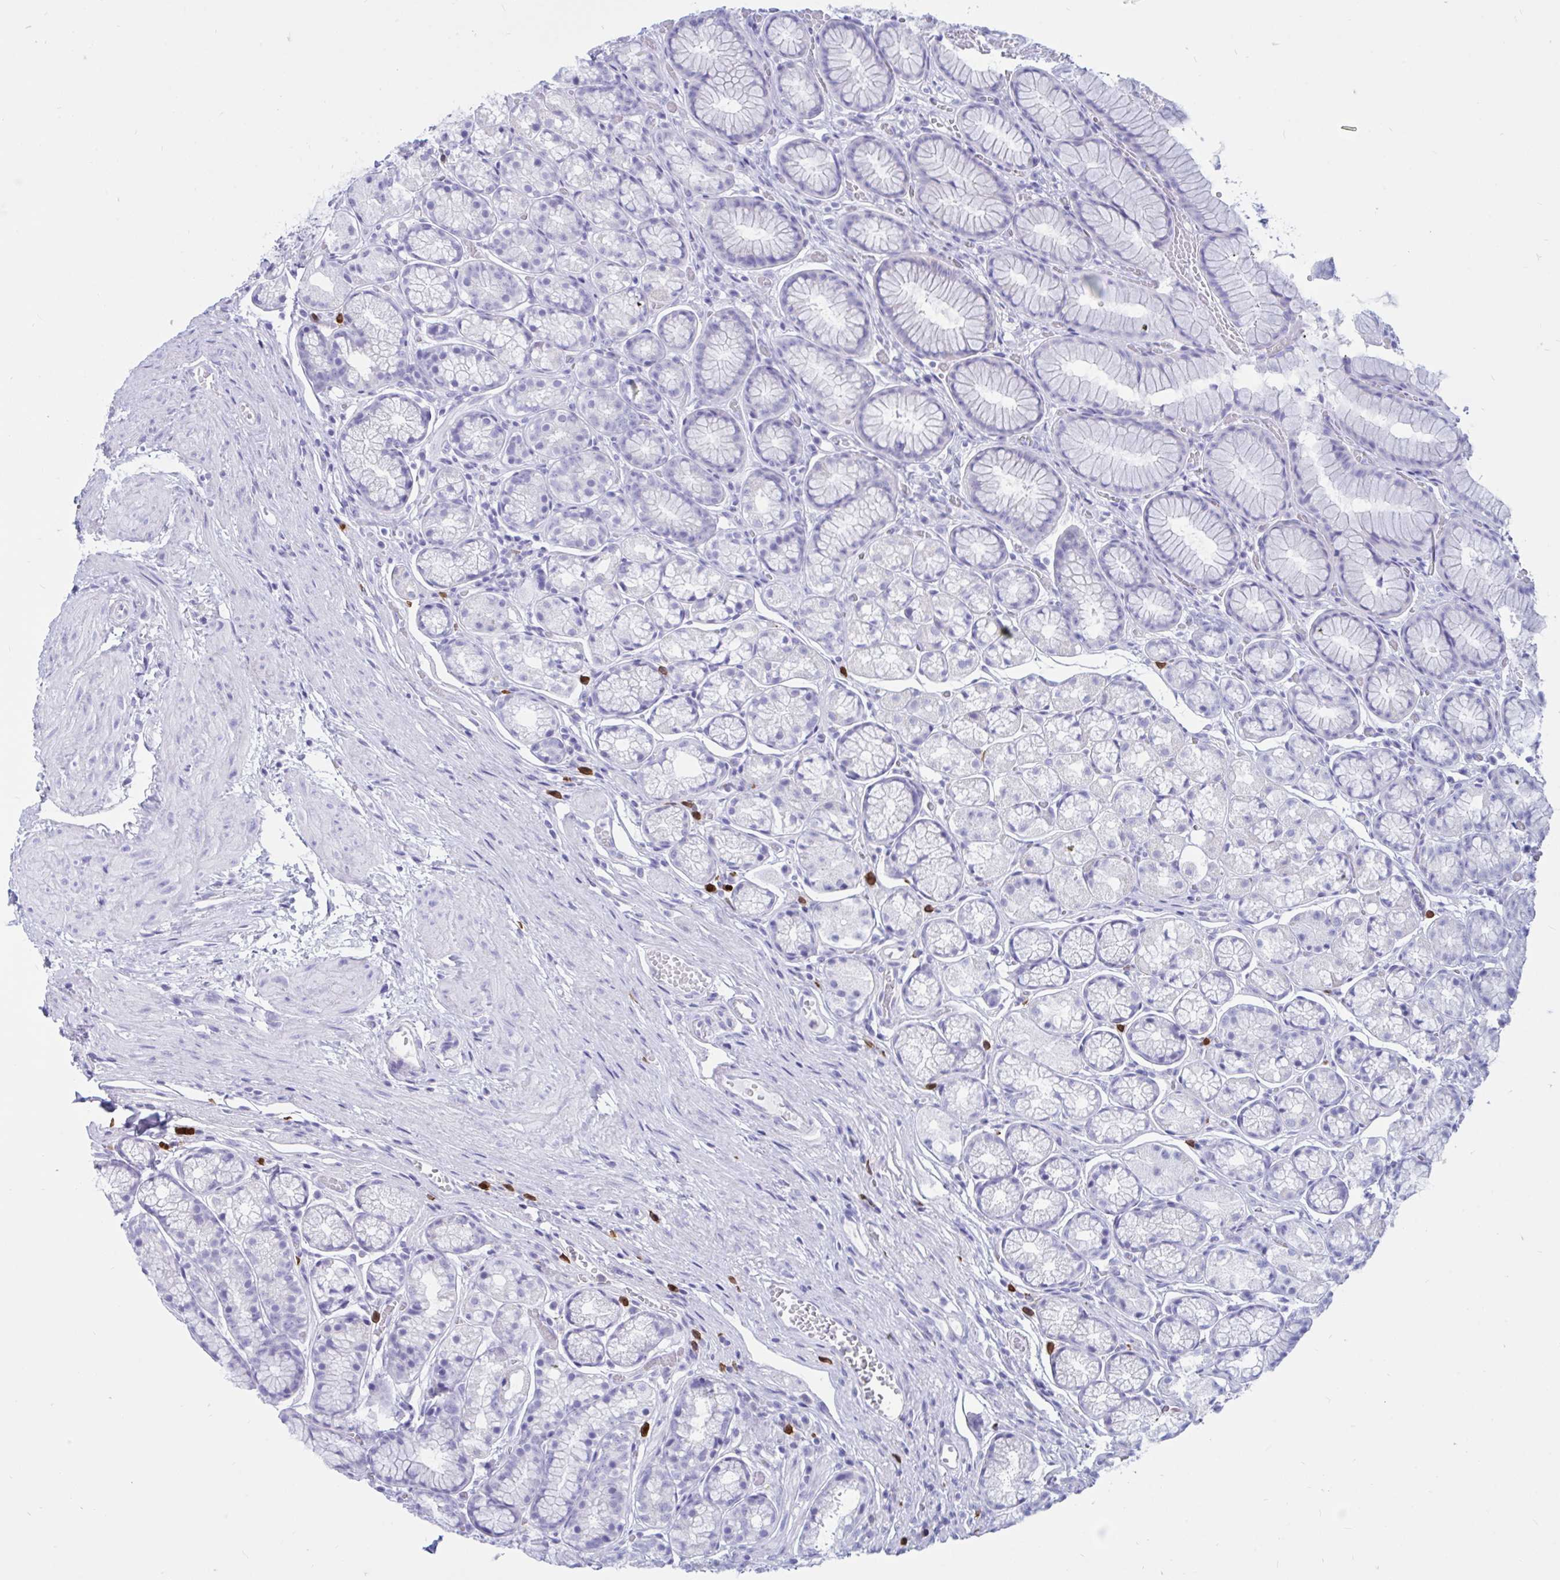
{"staining": {"intensity": "negative", "quantity": "none", "location": "none"}, "tissue": "stomach", "cell_type": "Glandular cells", "image_type": "normal", "snomed": [{"axis": "morphology", "description": "Normal tissue, NOS"}, {"axis": "topography", "description": "Smooth muscle"}, {"axis": "topography", "description": "Stomach"}], "caption": "A high-resolution image shows immunohistochemistry (IHC) staining of normal stomach, which shows no significant expression in glandular cells. The staining was performed using DAB (3,3'-diaminobenzidine) to visualize the protein expression in brown, while the nuclei were stained in blue with hematoxylin (Magnification: 20x).", "gene": "RNASE3", "patient": {"sex": "male", "age": 70}}